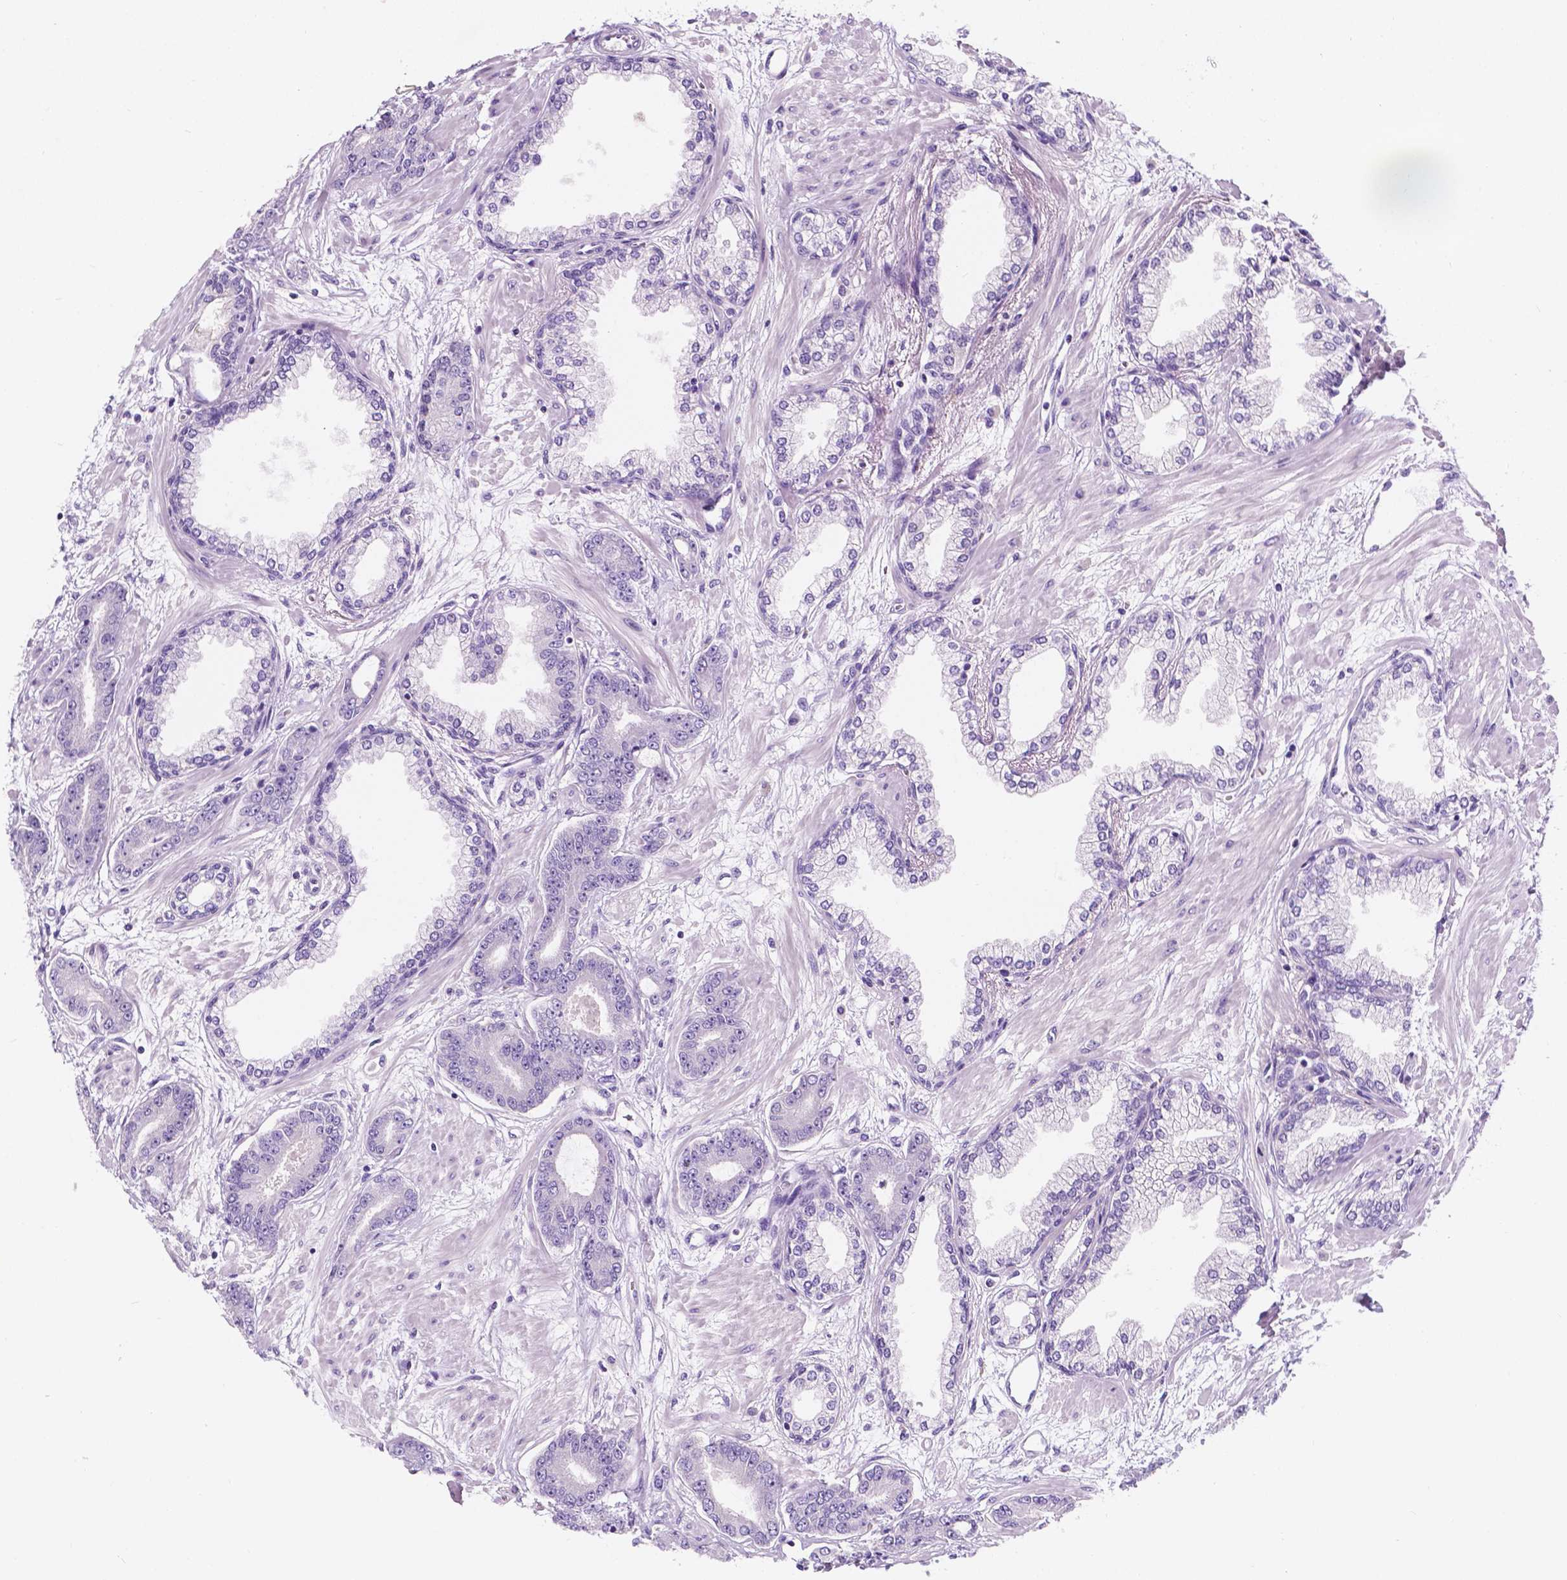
{"staining": {"intensity": "negative", "quantity": "none", "location": "none"}, "tissue": "prostate cancer", "cell_type": "Tumor cells", "image_type": "cancer", "snomed": [{"axis": "morphology", "description": "Adenocarcinoma, Low grade"}, {"axis": "topography", "description": "Prostate"}], "caption": "An immunohistochemistry (IHC) micrograph of prostate adenocarcinoma (low-grade) is shown. There is no staining in tumor cells of prostate adenocarcinoma (low-grade).", "gene": "SIRT2", "patient": {"sex": "male", "age": 64}}